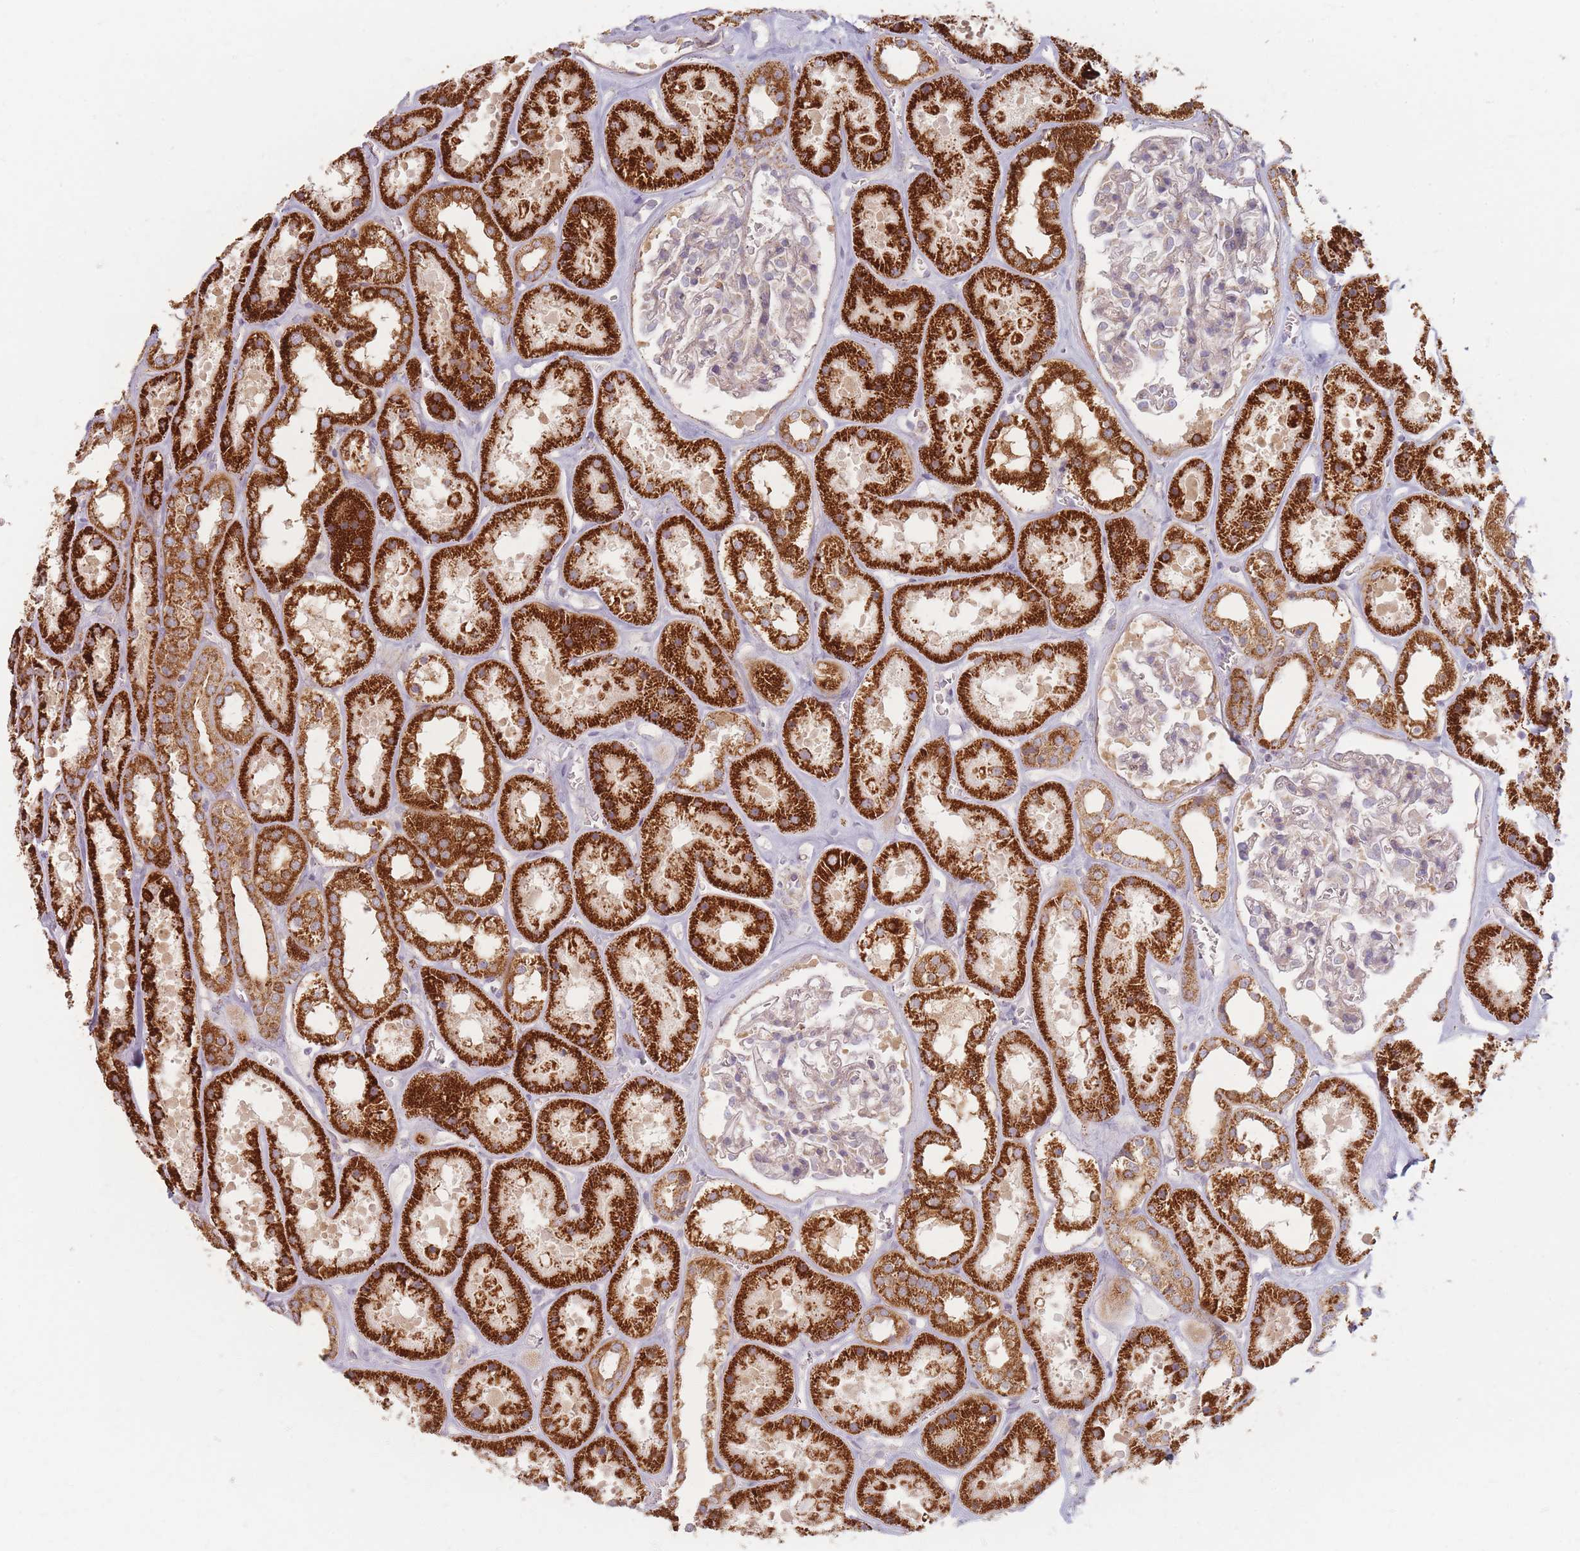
{"staining": {"intensity": "weak", "quantity": "<25%", "location": "cytoplasmic/membranous"}, "tissue": "kidney", "cell_type": "Cells in glomeruli", "image_type": "normal", "snomed": [{"axis": "morphology", "description": "Normal tissue, NOS"}, {"axis": "topography", "description": "Kidney"}], "caption": "Immunohistochemistry image of unremarkable human kidney stained for a protein (brown), which shows no positivity in cells in glomeruli.", "gene": "ESRP2", "patient": {"sex": "female", "age": 41}}